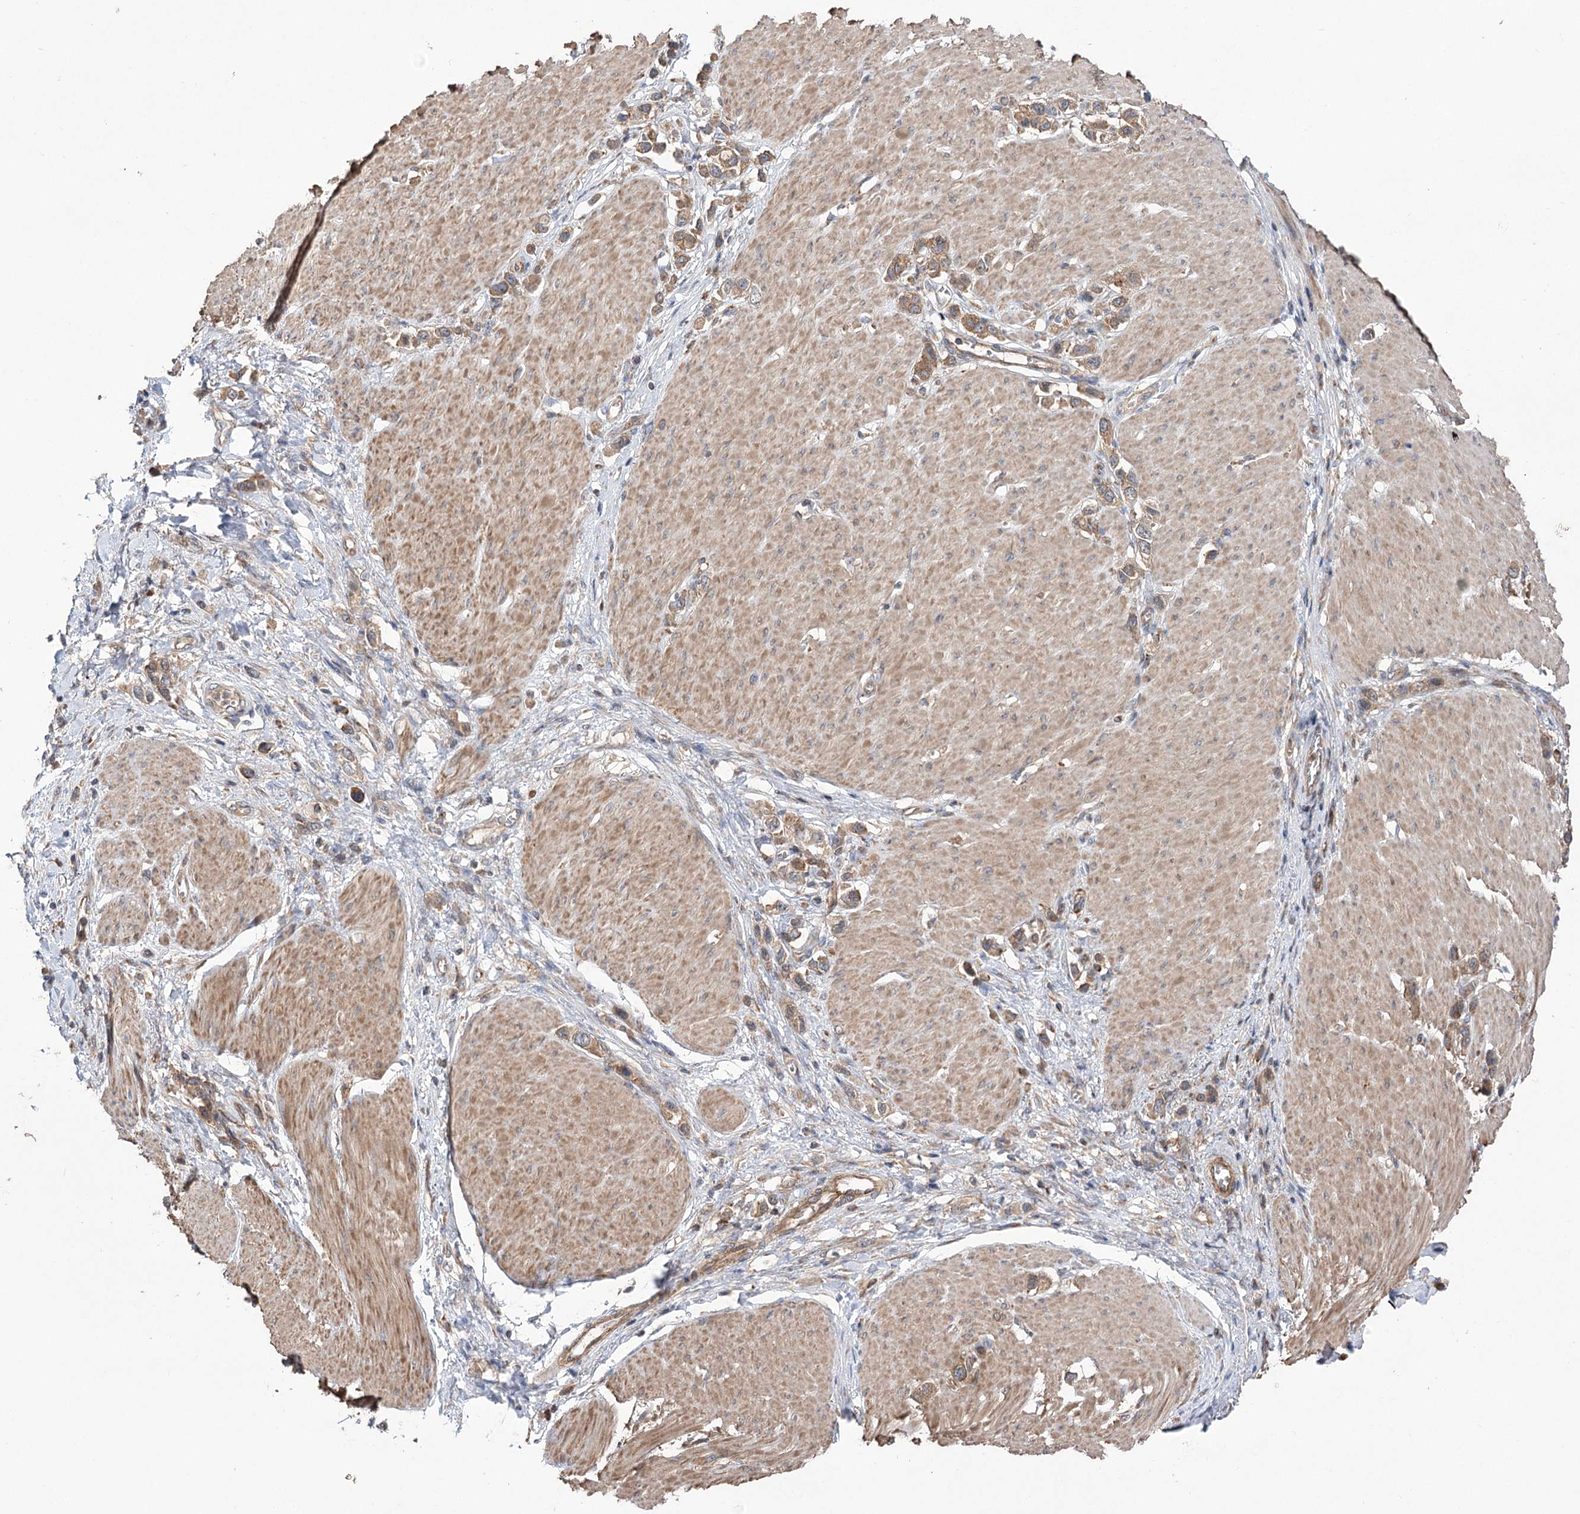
{"staining": {"intensity": "moderate", "quantity": ">75%", "location": "cytoplasmic/membranous"}, "tissue": "stomach cancer", "cell_type": "Tumor cells", "image_type": "cancer", "snomed": [{"axis": "morphology", "description": "Normal tissue, NOS"}, {"axis": "morphology", "description": "Adenocarcinoma, NOS"}, {"axis": "topography", "description": "Stomach, upper"}, {"axis": "topography", "description": "Stomach"}], "caption": "Protein expression analysis of human adenocarcinoma (stomach) reveals moderate cytoplasmic/membranous positivity in approximately >75% of tumor cells.", "gene": "VPS37B", "patient": {"sex": "female", "age": 65}}